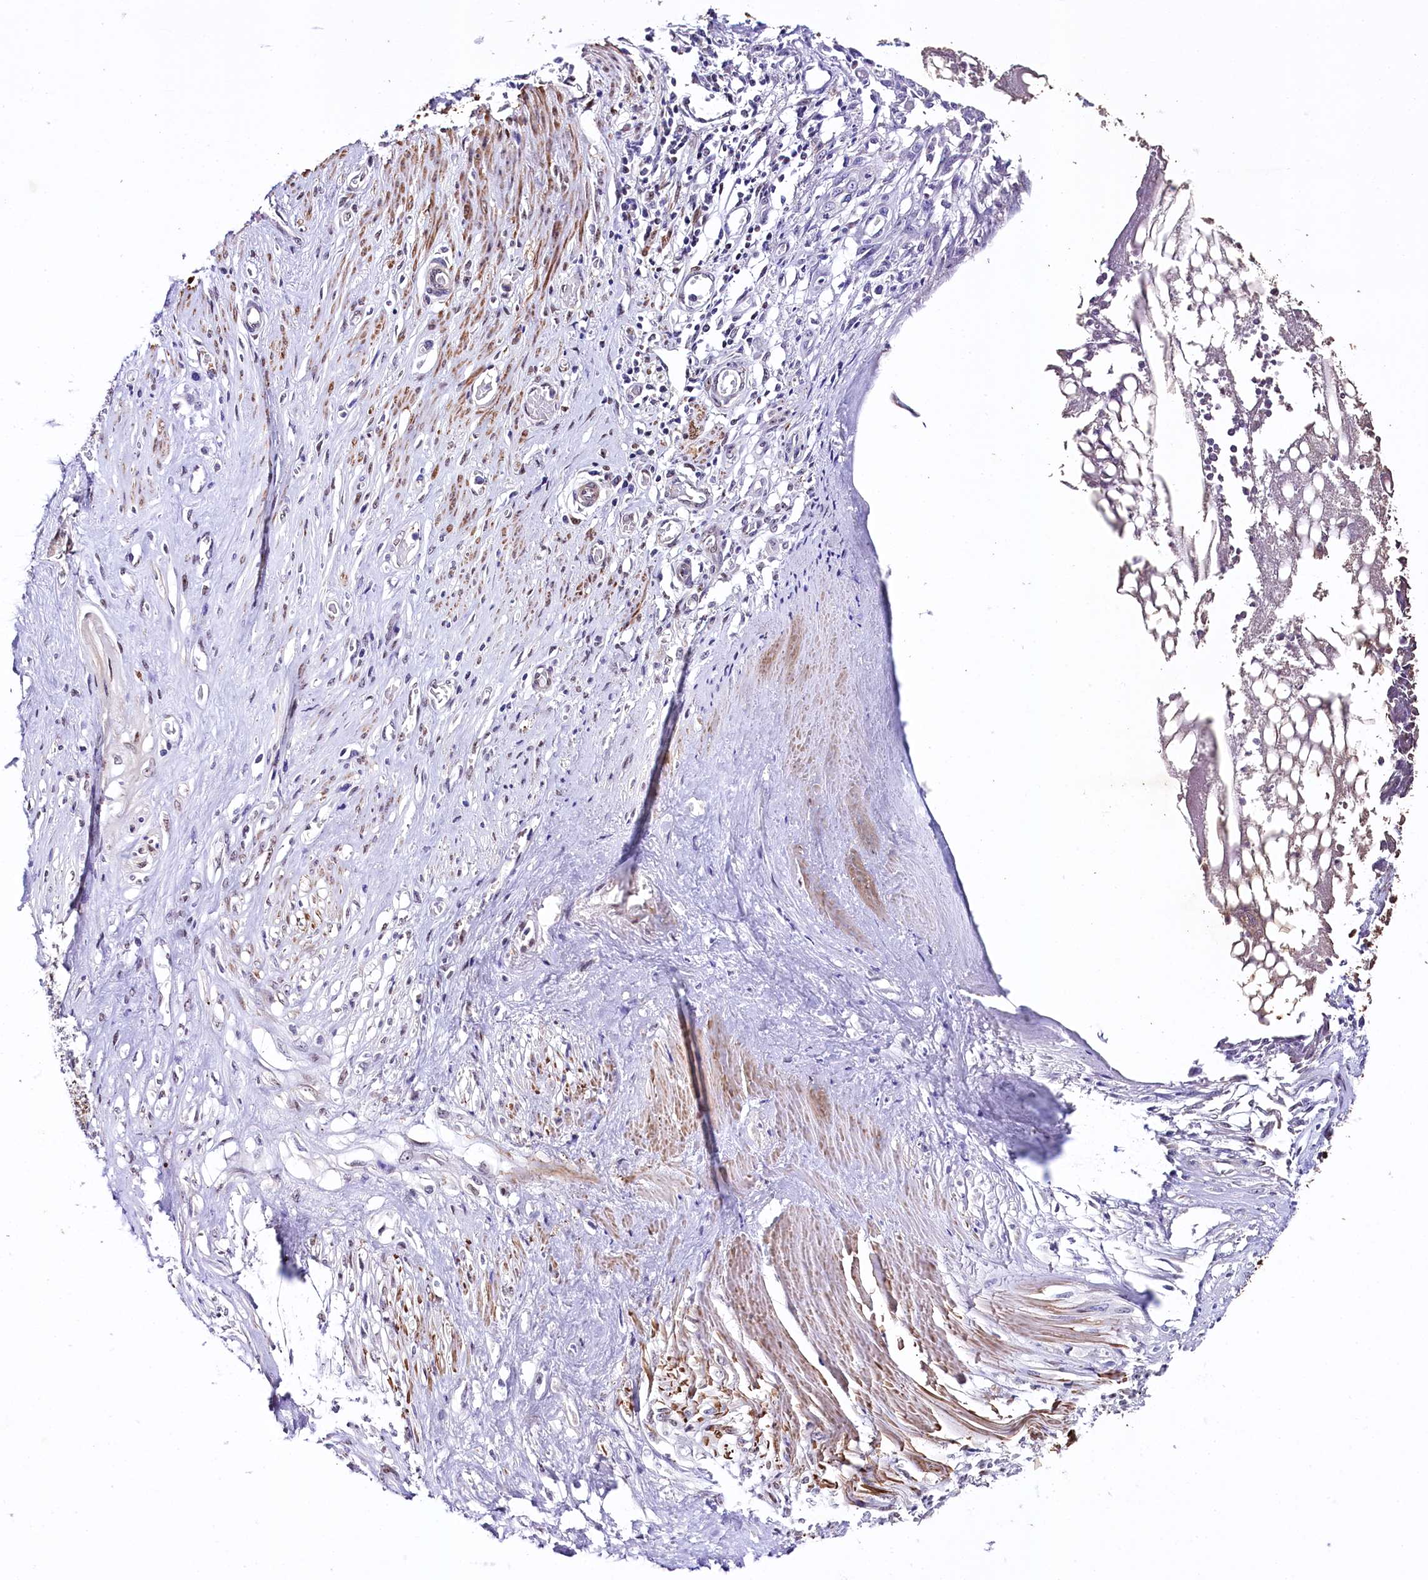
{"staining": {"intensity": "negative", "quantity": "none", "location": "none"}, "tissue": "stomach cancer", "cell_type": "Tumor cells", "image_type": "cancer", "snomed": [{"axis": "morphology", "description": "Adenocarcinoma, NOS"}, {"axis": "morphology", "description": "Adenocarcinoma, High grade"}, {"axis": "topography", "description": "Stomach, upper"}, {"axis": "topography", "description": "Stomach, lower"}], "caption": "Stomach cancer was stained to show a protein in brown. There is no significant positivity in tumor cells. Brightfield microscopy of IHC stained with DAB (3,3'-diaminobenzidine) (brown) and hematoxylin (blue), captured at high magnification.", "gene": "SAMD10", "patient": {"sex": "female", "age": 65}}